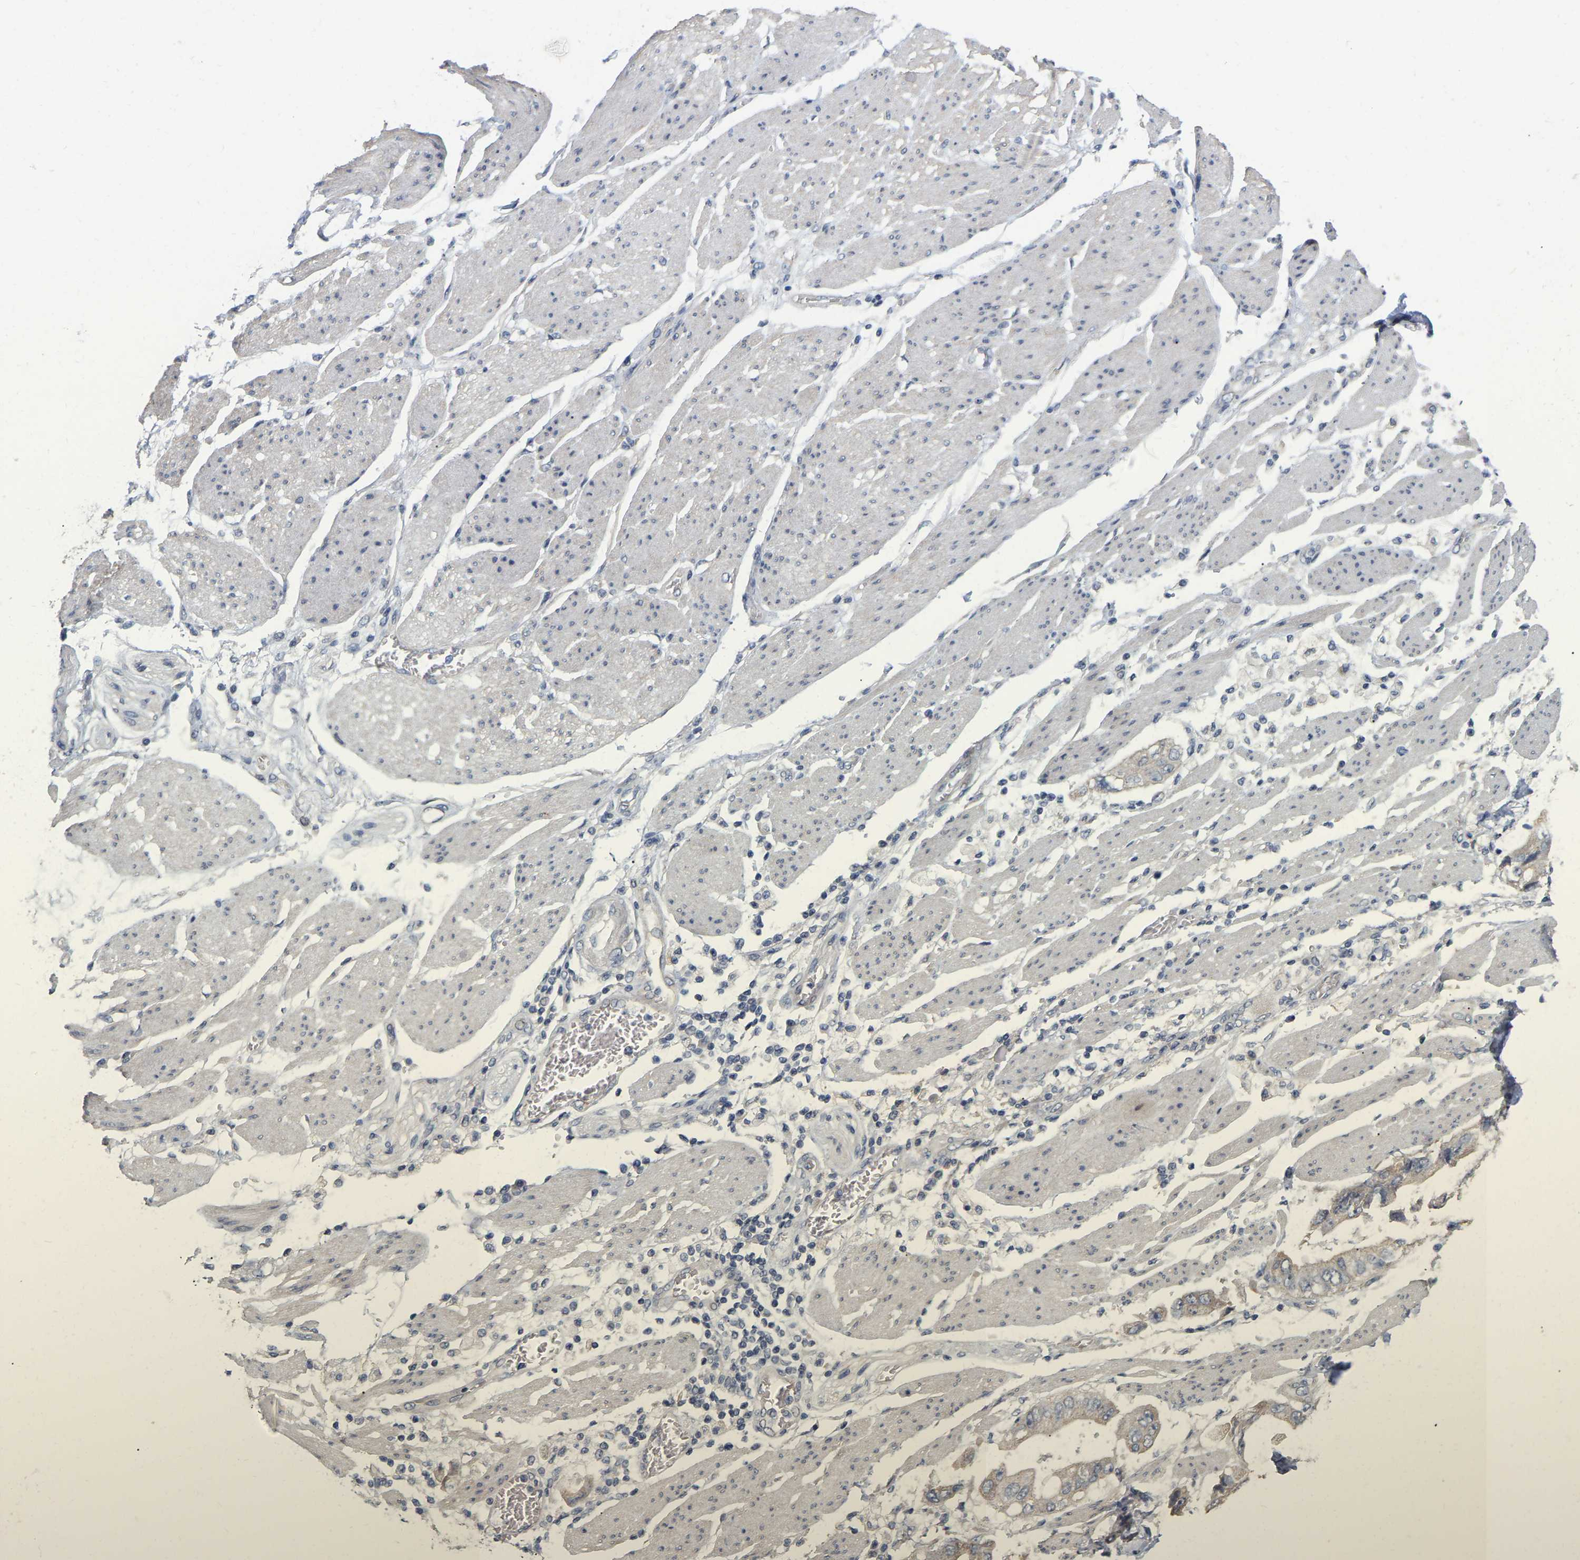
{"staining": {"intensity": "weak", "quantity": "<25%", "location": "cytoplasmic/membranous"}, "tissue": "stomach cancer", "cell_type": "Tumor cells", "image_type": "cancer", "snomed": [{"axis": "morphology", "description": "Normal tissue, NOS"}, {"axis": "morphology", "description": "Adenocarcinoma, NOS"}, {"axis": "topography", "description": "Stomach"}], "caption": "DAB immunohistochemical staining of stomach adenocarcinoma shows no significant positivity in tumor cells.", "gene": "SSH1", "patient": {"sex": "male", "age": 62}}